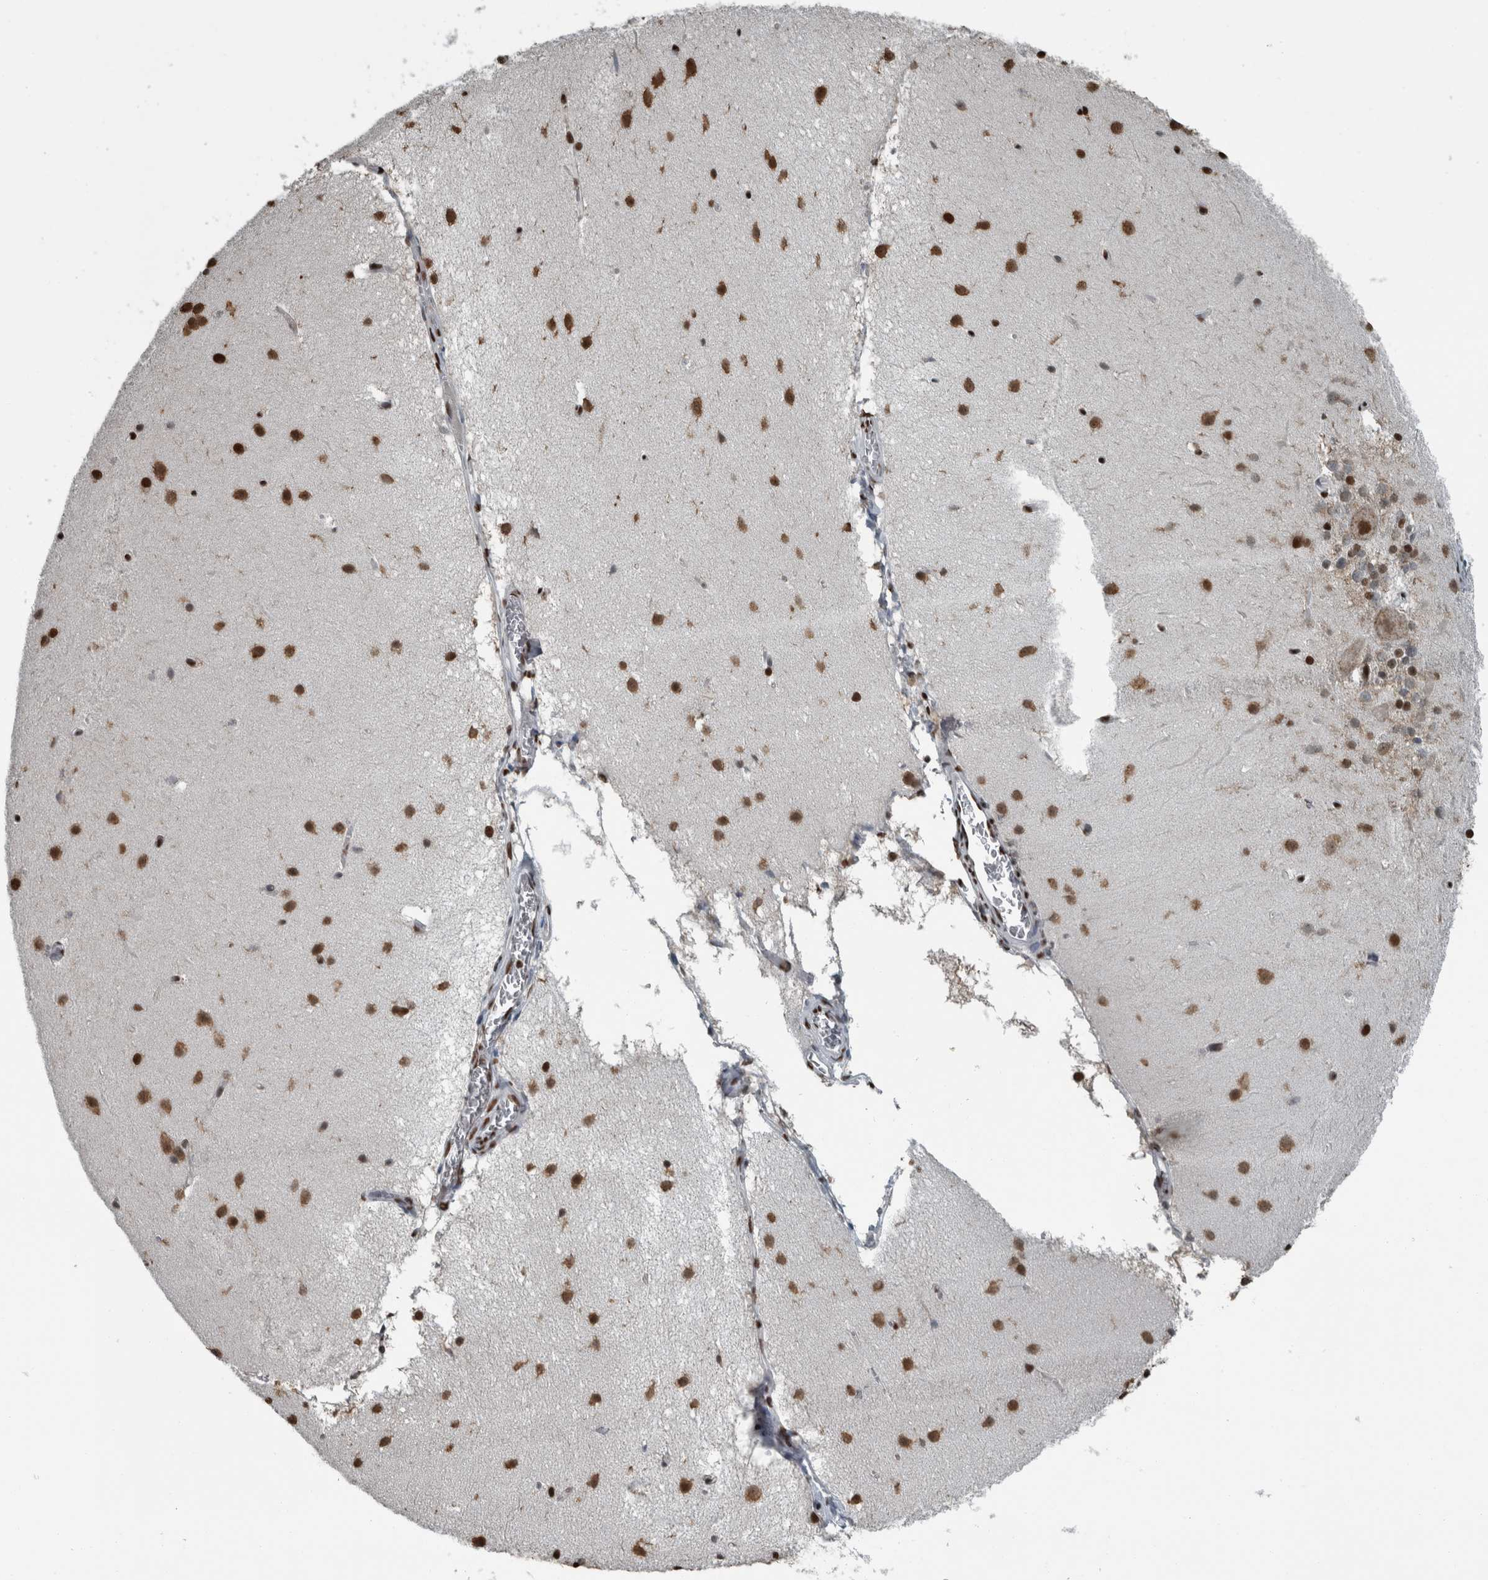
{"staining": {"intensity": "moderate", "quantity": ">75%", "location": "nuclear"}, "tissue": "cerebellum", "cell_type": "Cells in granular layer", "image_type": "normal", "snomed": [{"axis": "morphology", "description": "Normal tissue, NOS"}, {"axis": "topography", "description": "Cerebellum"}], "caption": "This image shows immunohistochemistry staining of normal cerebellum, with medium moderate nuclear expression in about >75% of cells in granular layer.", "gene": "TGS1", "patient": {"sex": "female", "age": 19}}